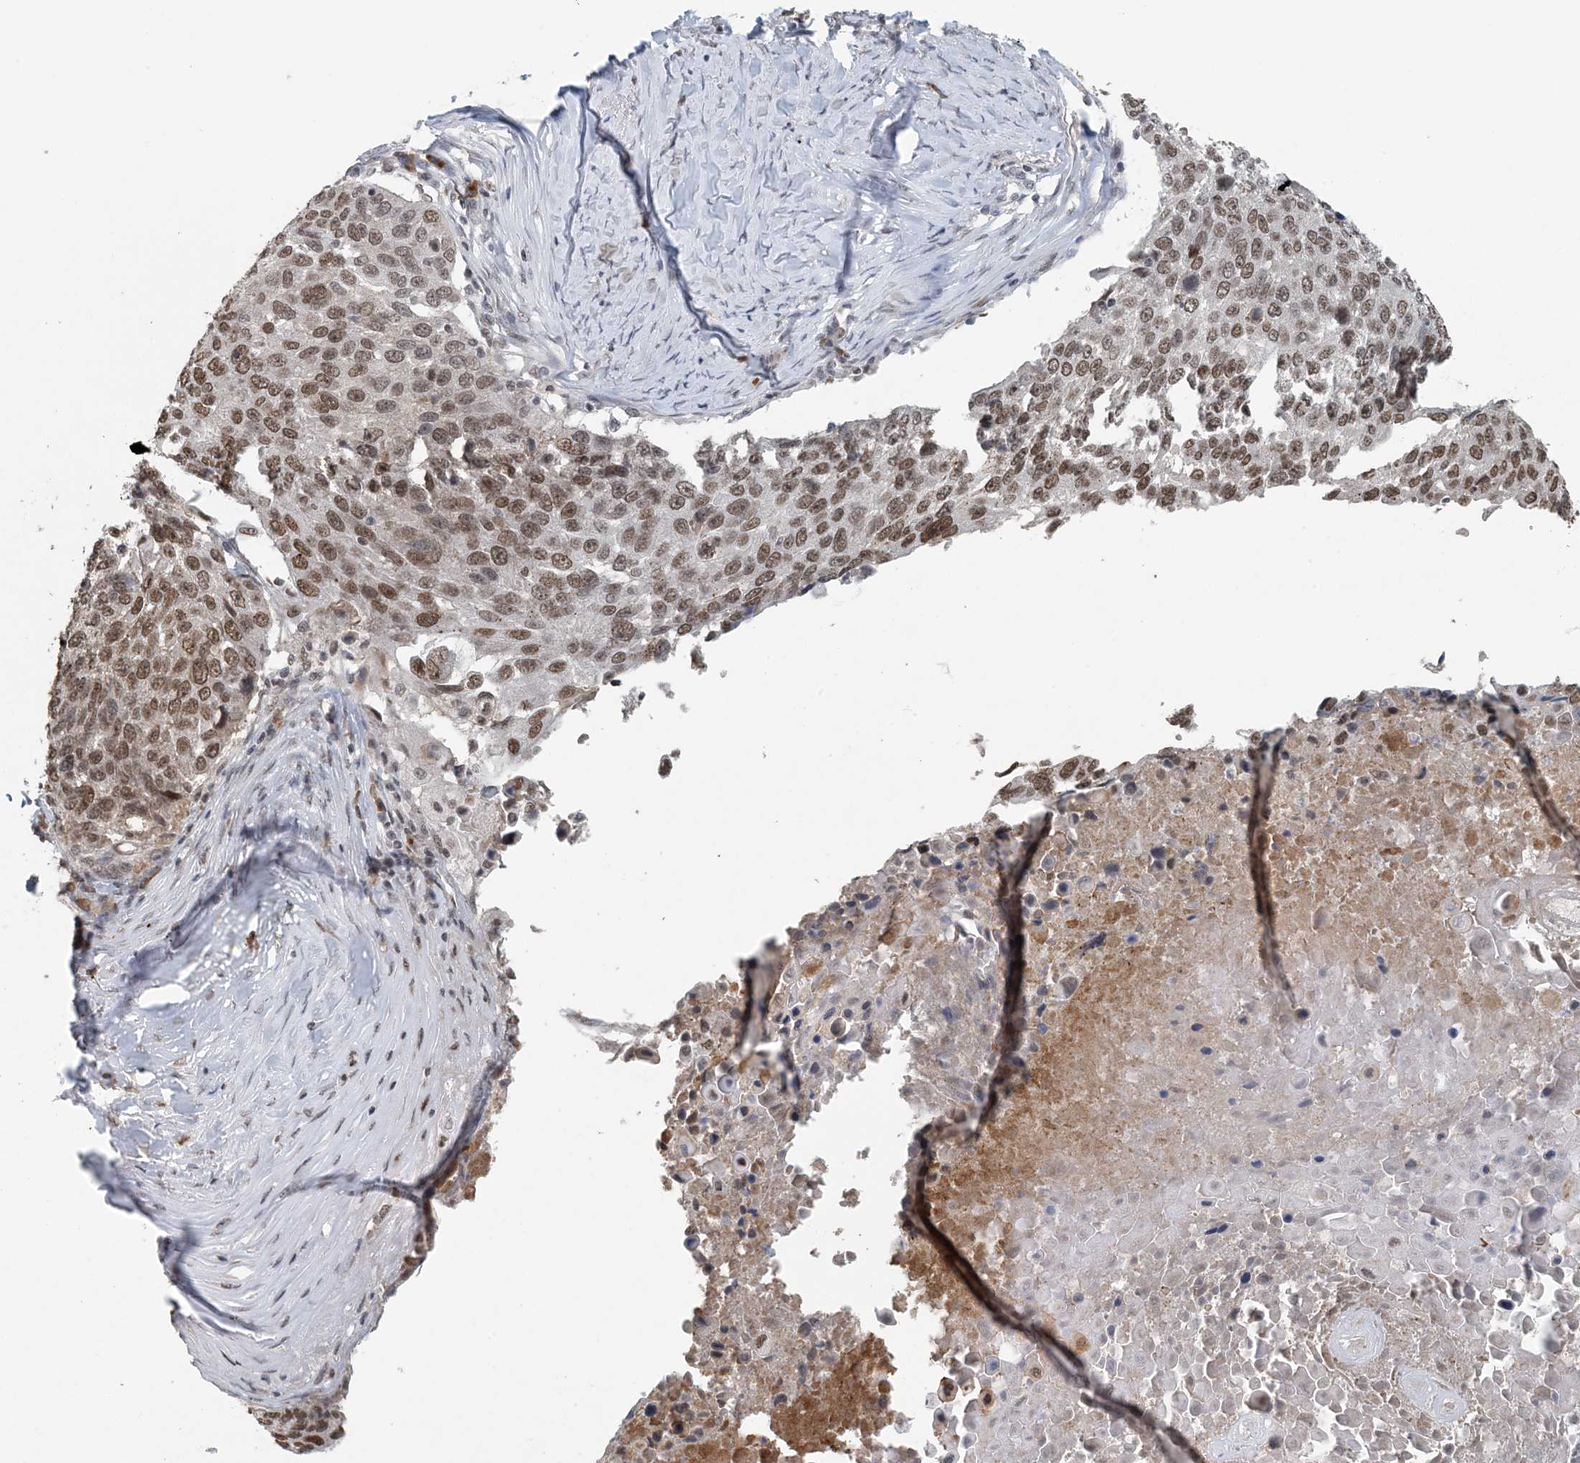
{"staining": {"intensity": "moderate", "quantity": "25%-75%", "location": "nuclear"}, "tissue": "lung cancer", "cell_type": "Tumor cells", "image_type": "cancer", "snomed": [{"axis": "morphology", "description": "Squamous cell carcinoma, NOS"}, {"axis": "topography", "description": "Lung"}], "caption": "Immunohistochemistry (IHC) of squamous cell carcinoma (lung) demonstrates medium levels of moderate nuclear positivity in about 25%-75% of tumor cells. (brown staining indicates protein expression, while blue staining denotes nuclei).", "gene": "MBD2", "patient": {"sex": "male", "age": 66}}